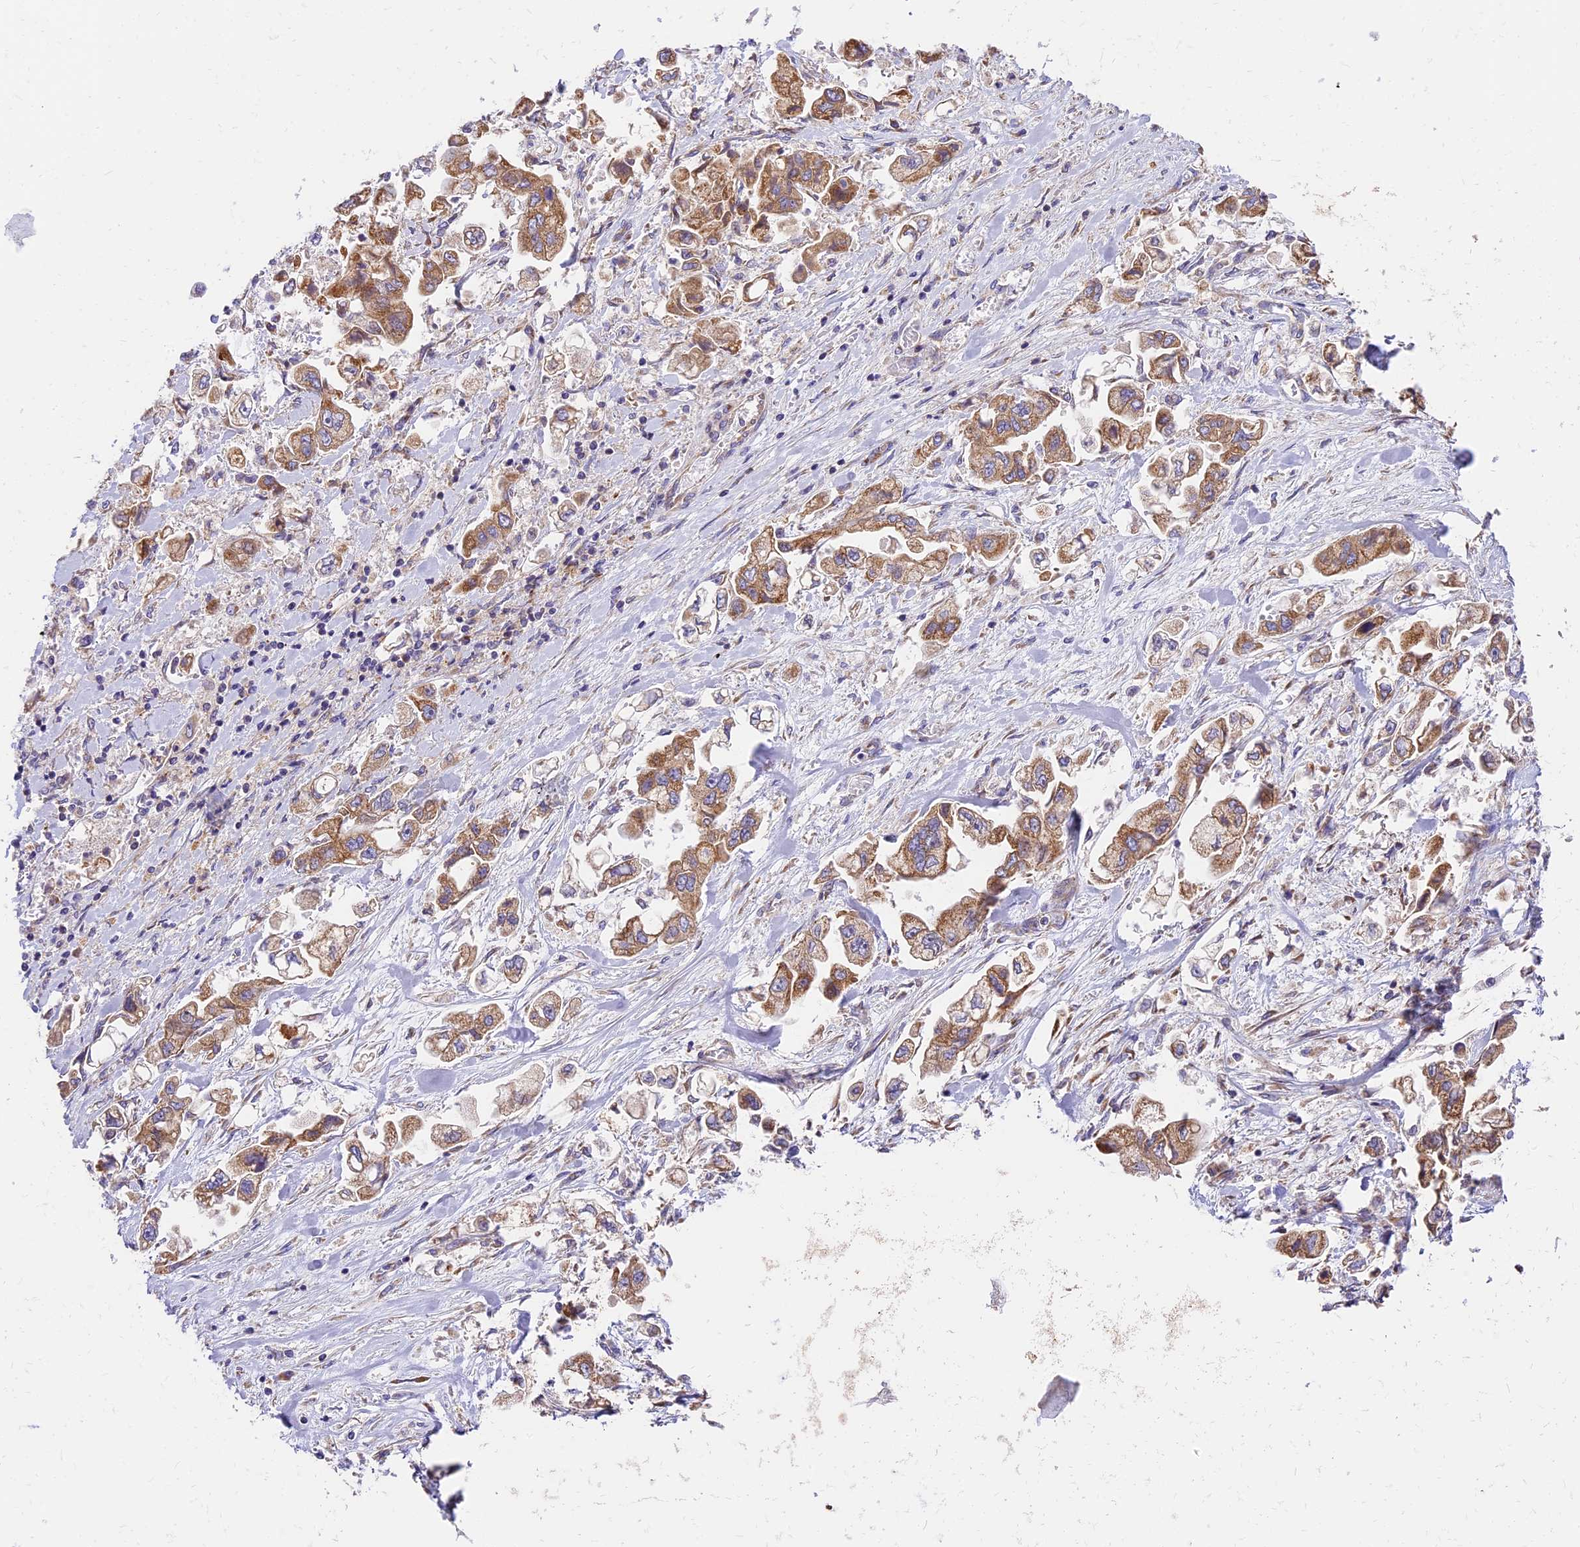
{"staining": {"intensity": "moderate", "quantity": ">75%", "location": "cytoplasmic/membranous"}, "tissue": "stomach cancer", "cell_type": "Tumor cells", "image_type": "cancer", "snomed": [{"axis": "morphology", "description": "Adenocarcinoma, NOS"}, {"axis": "topography", "description": "Stomach"}], "caption": "Tumor cells reveal medium levels of moderate cytoplasmic/membranous positivity in about >75% of cells in human stomach cancer (adenocarcinoma). (DAB (3,3'-diaminobenzidine) IHC with brightfield microscopy, high magnification).", "gene": "MRAS", "patient": {"sex": "male", "age": 62}}